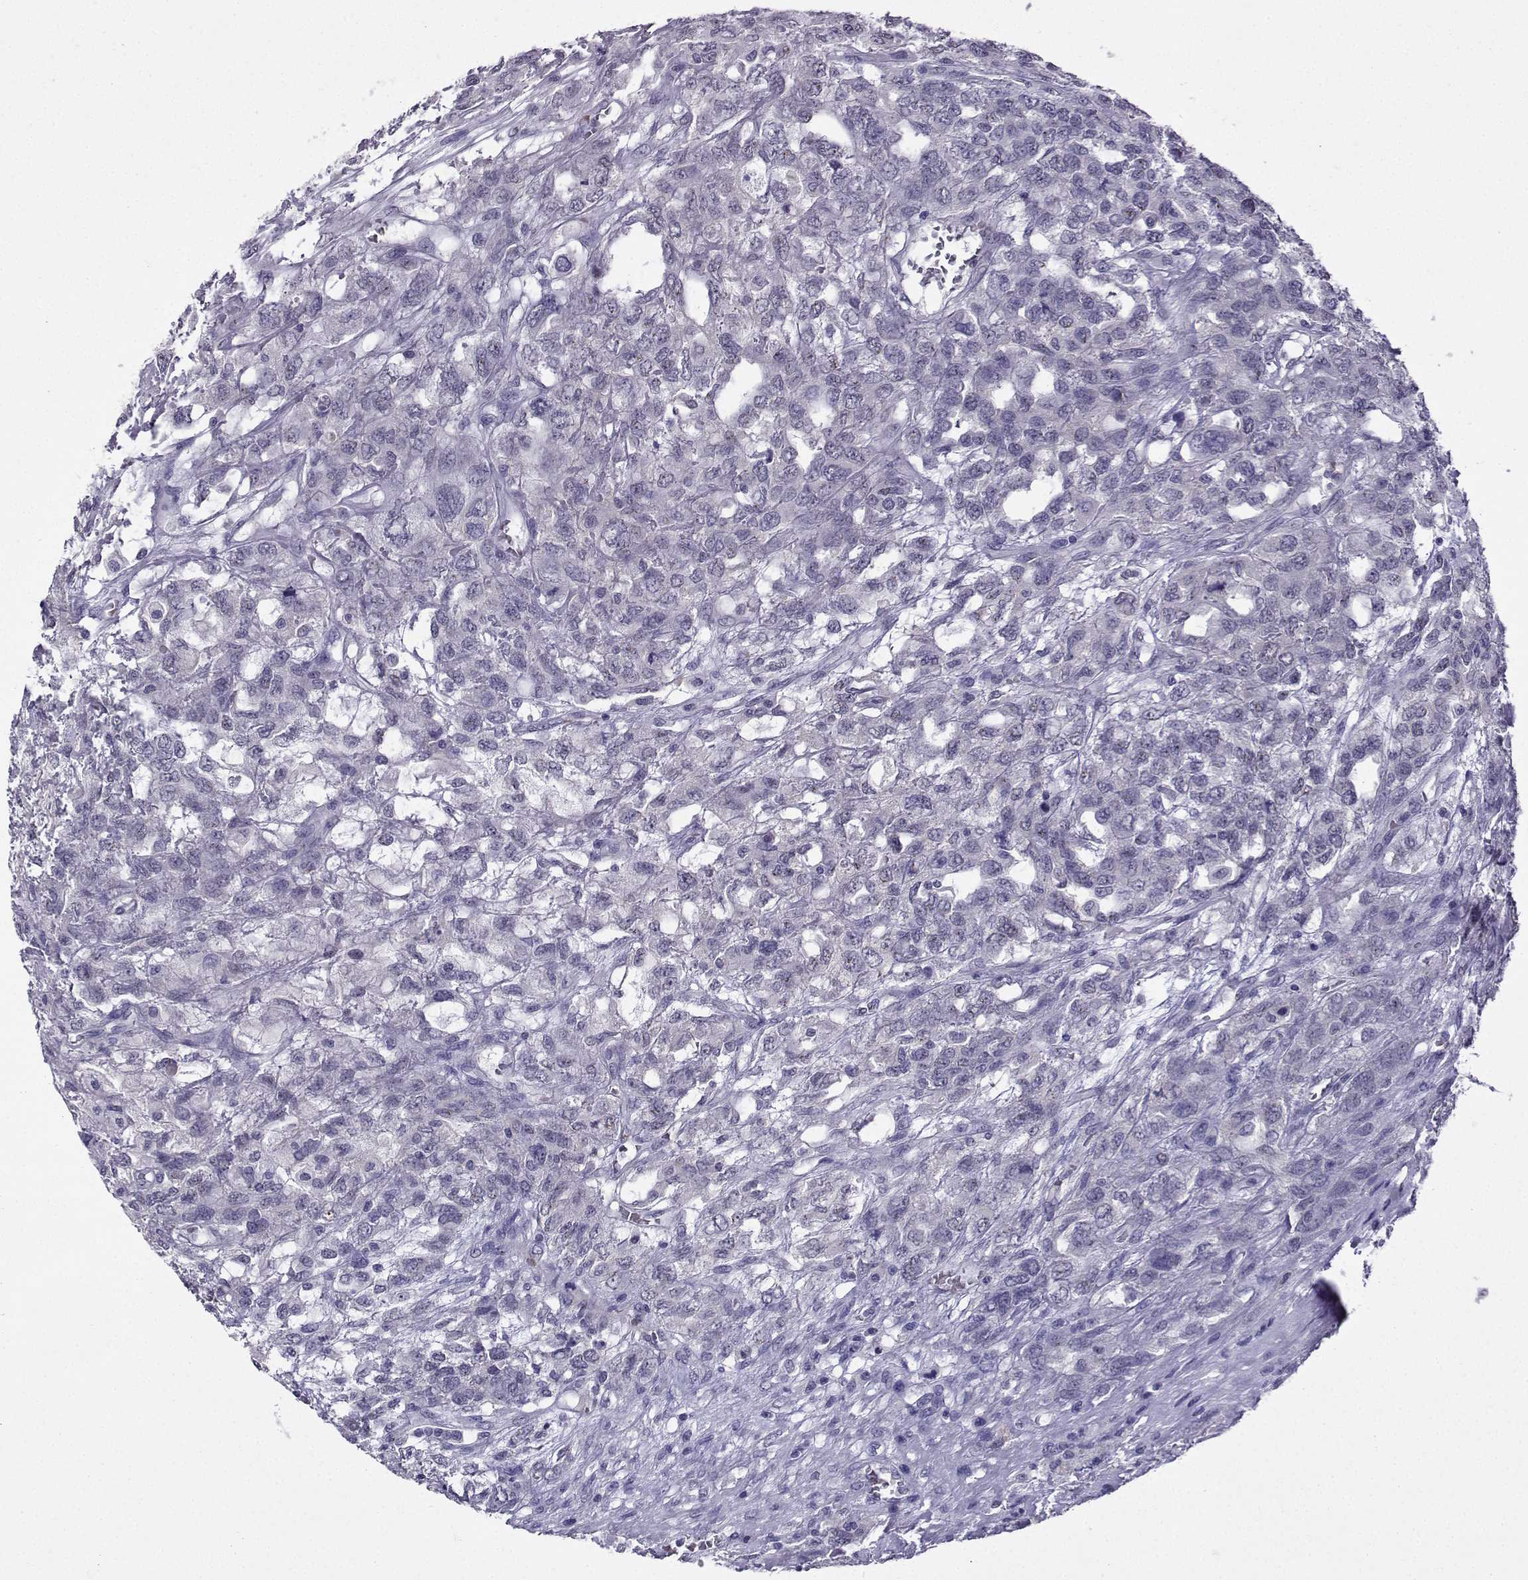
{"staining": {"intensity": "negative", "quantity": "none", "location": "none"}, "tissue": "testis cancer", "cell_type": "Tumor cells", "image_type": "cancer", "snomed": [{"axis": "morphology", "description": "Seminoma, NOS"}, {"axis": "topography", "description": "Testis"}], "caption": "DAB (3,3'-diaminobenzidine) immunohistochemical staining of human testis cancer shows no significant expression in tumor cells. (Immunohistochemistry (ihc), brightfield microscopy, high magnification).", "gene": "LRFN2", "patient": {"sex": "male", "age": 52}}